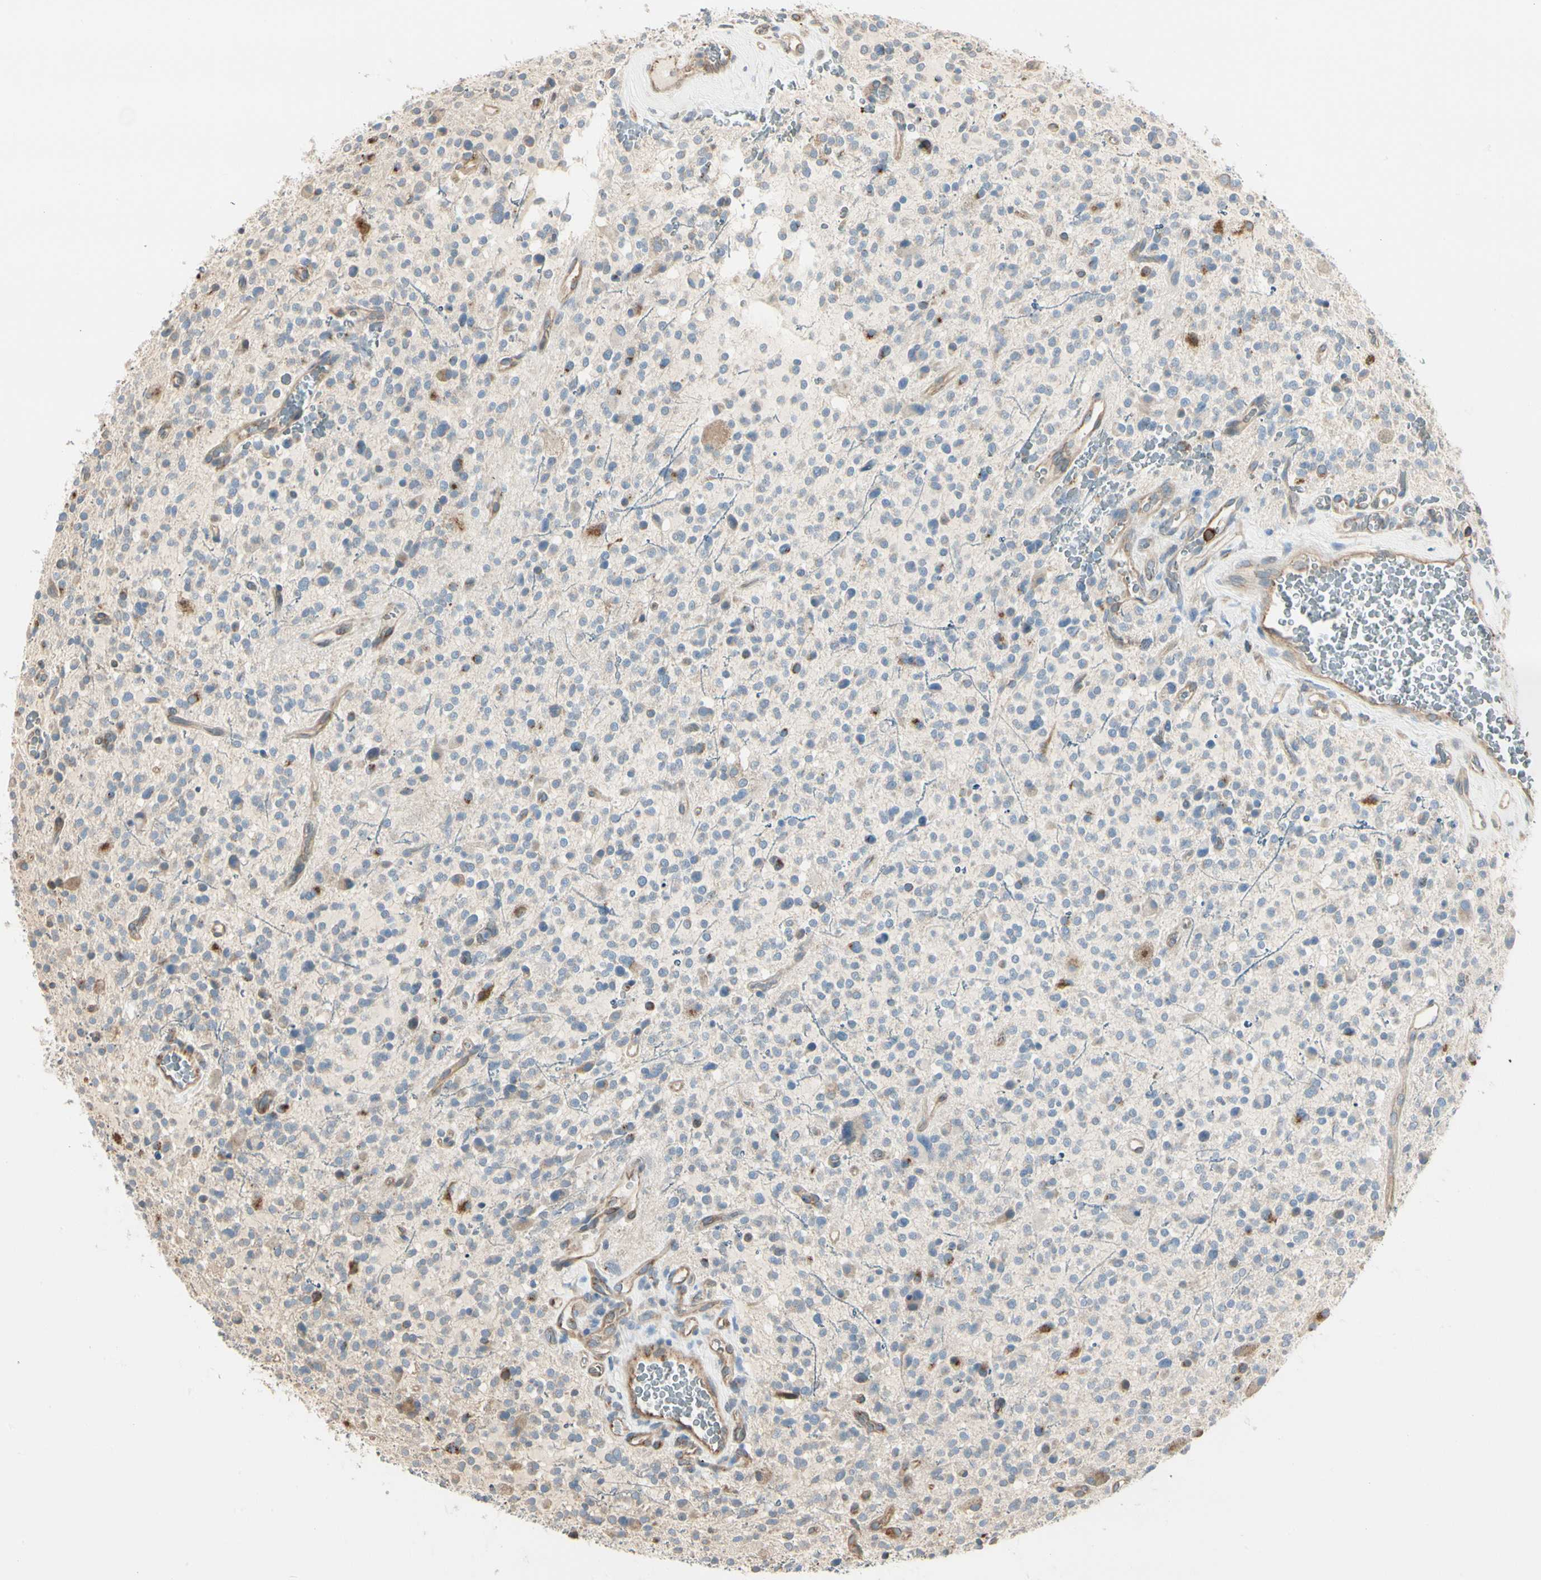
{"staining": {"intensity": "weak", "quantity": "<25%", "location": "cytoplasmic/membranous"}, "tissue": "glioma", "cell_type": "Tumor cells", "image_type": "cancer", "snomed": [{"axis": "morphology", "description": "Glioma, malignant, High grade"}, {"axis": "topography", "description": "Brain"}], "caption": "This is an IHC photomicrograph of malignant glioma (high-grade). There is no expression in tumor cells.", "gene": "NUCB2", "patient": {"sex": "male", "age": 48}}